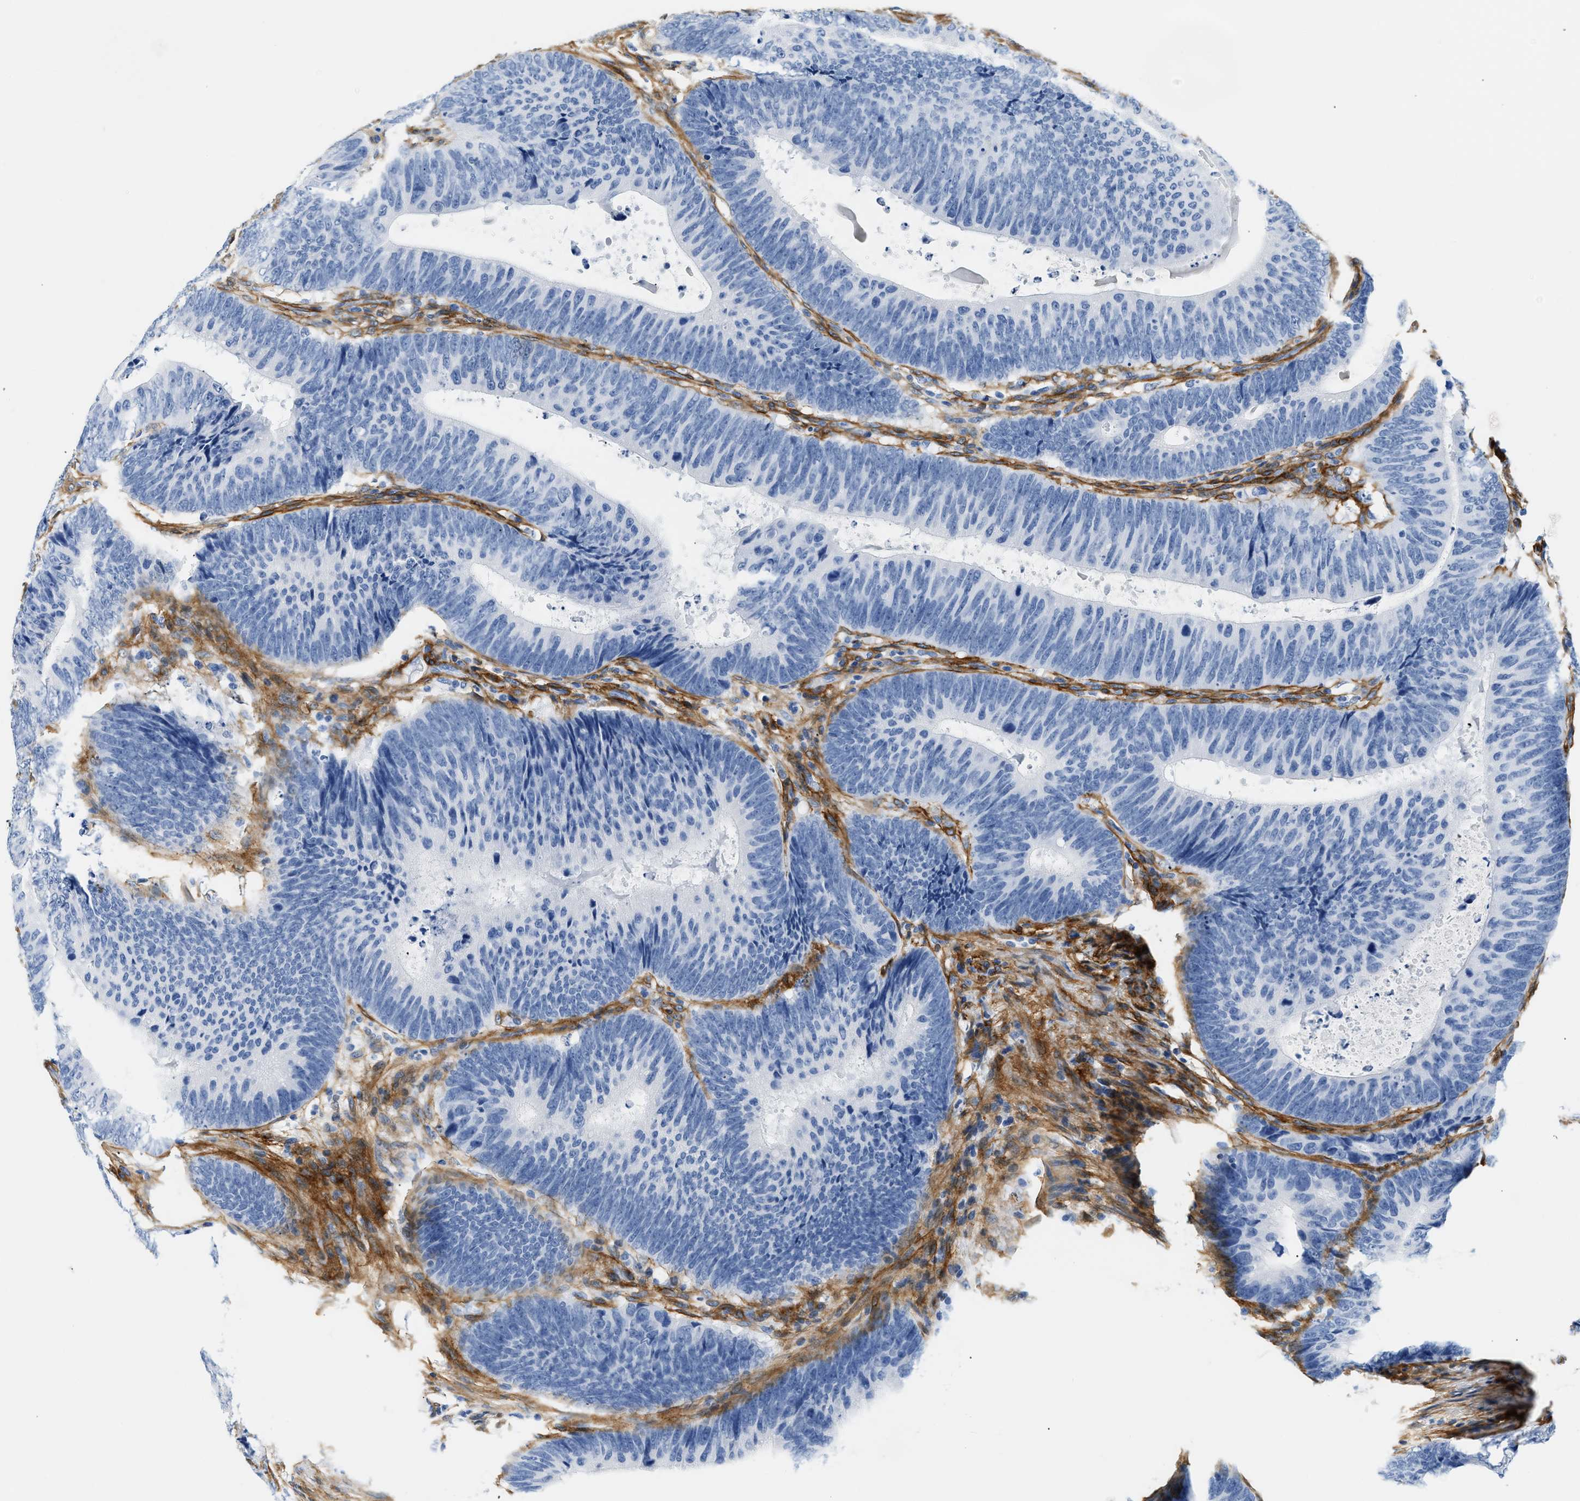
{"staining": {"intensity": "negative", "quantity": "none", "location": "none"}, "tissue": "colorectal cancer", "cell_type": "Tumor cells", "image_type": "cancer", "snomed": [{"axis": "morphology", "description": "Adenocarcinoma, NOS"}, {"axis": "topography", "description": "Colon"}], "caption": "DAB (3,3'-diaminobenzidine) immunohistochemical staining of colorectal adenocarcinoma demonstrates no significant staining in tumor cells. (Stains: DAB IHC with hematoxylin counter stain, Microscopy: brightfield microscopy at high magnification).", "gene": "PDGFRB", "patient": {"sex": "male", "age": 56}}